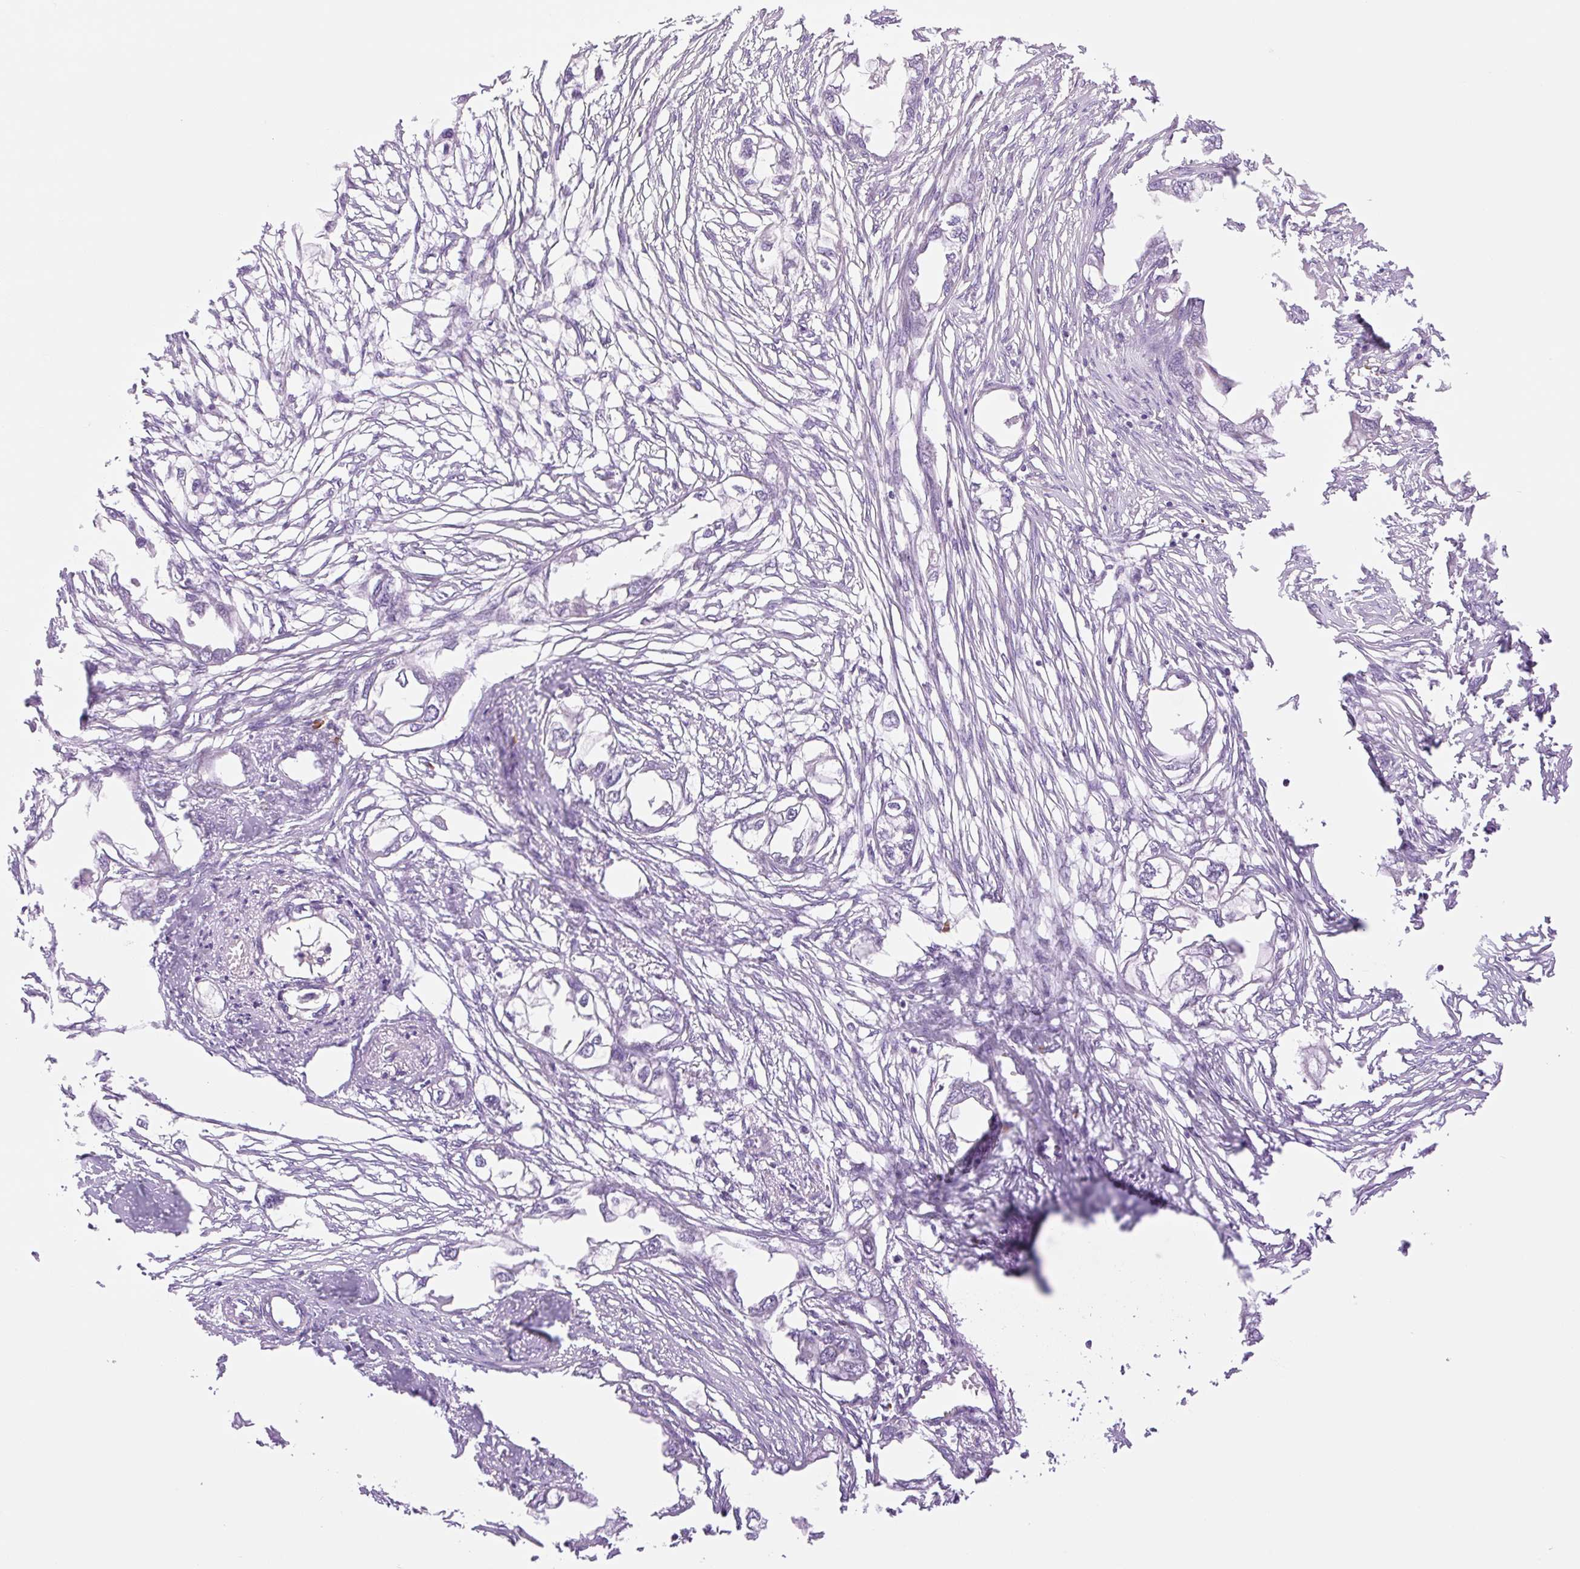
{"staining": {"intensity": "negative", "quantity": "none", "location": "none"}, "tissue": "endometrial cancer", "cell_type": "Tumor cells", "image_type": "cancer", "snomed": [{"axis": "morphology", "description": "Adenocarcinoma, NOS"}, {"axis": "morphology", "description": "Adenocarcinoma, metastatic, NOS"}, {"axis": "topography", "description": "Adipose tissue"}, {"axis": "topography", "description": "Endometrium"}], "caption": "IHC of endometrial cancer displays no positivity in tumor cells. Nuclei are stained in blue.", "gene": "COL5A1", "patient": {"sex": "female", "age": 67}}